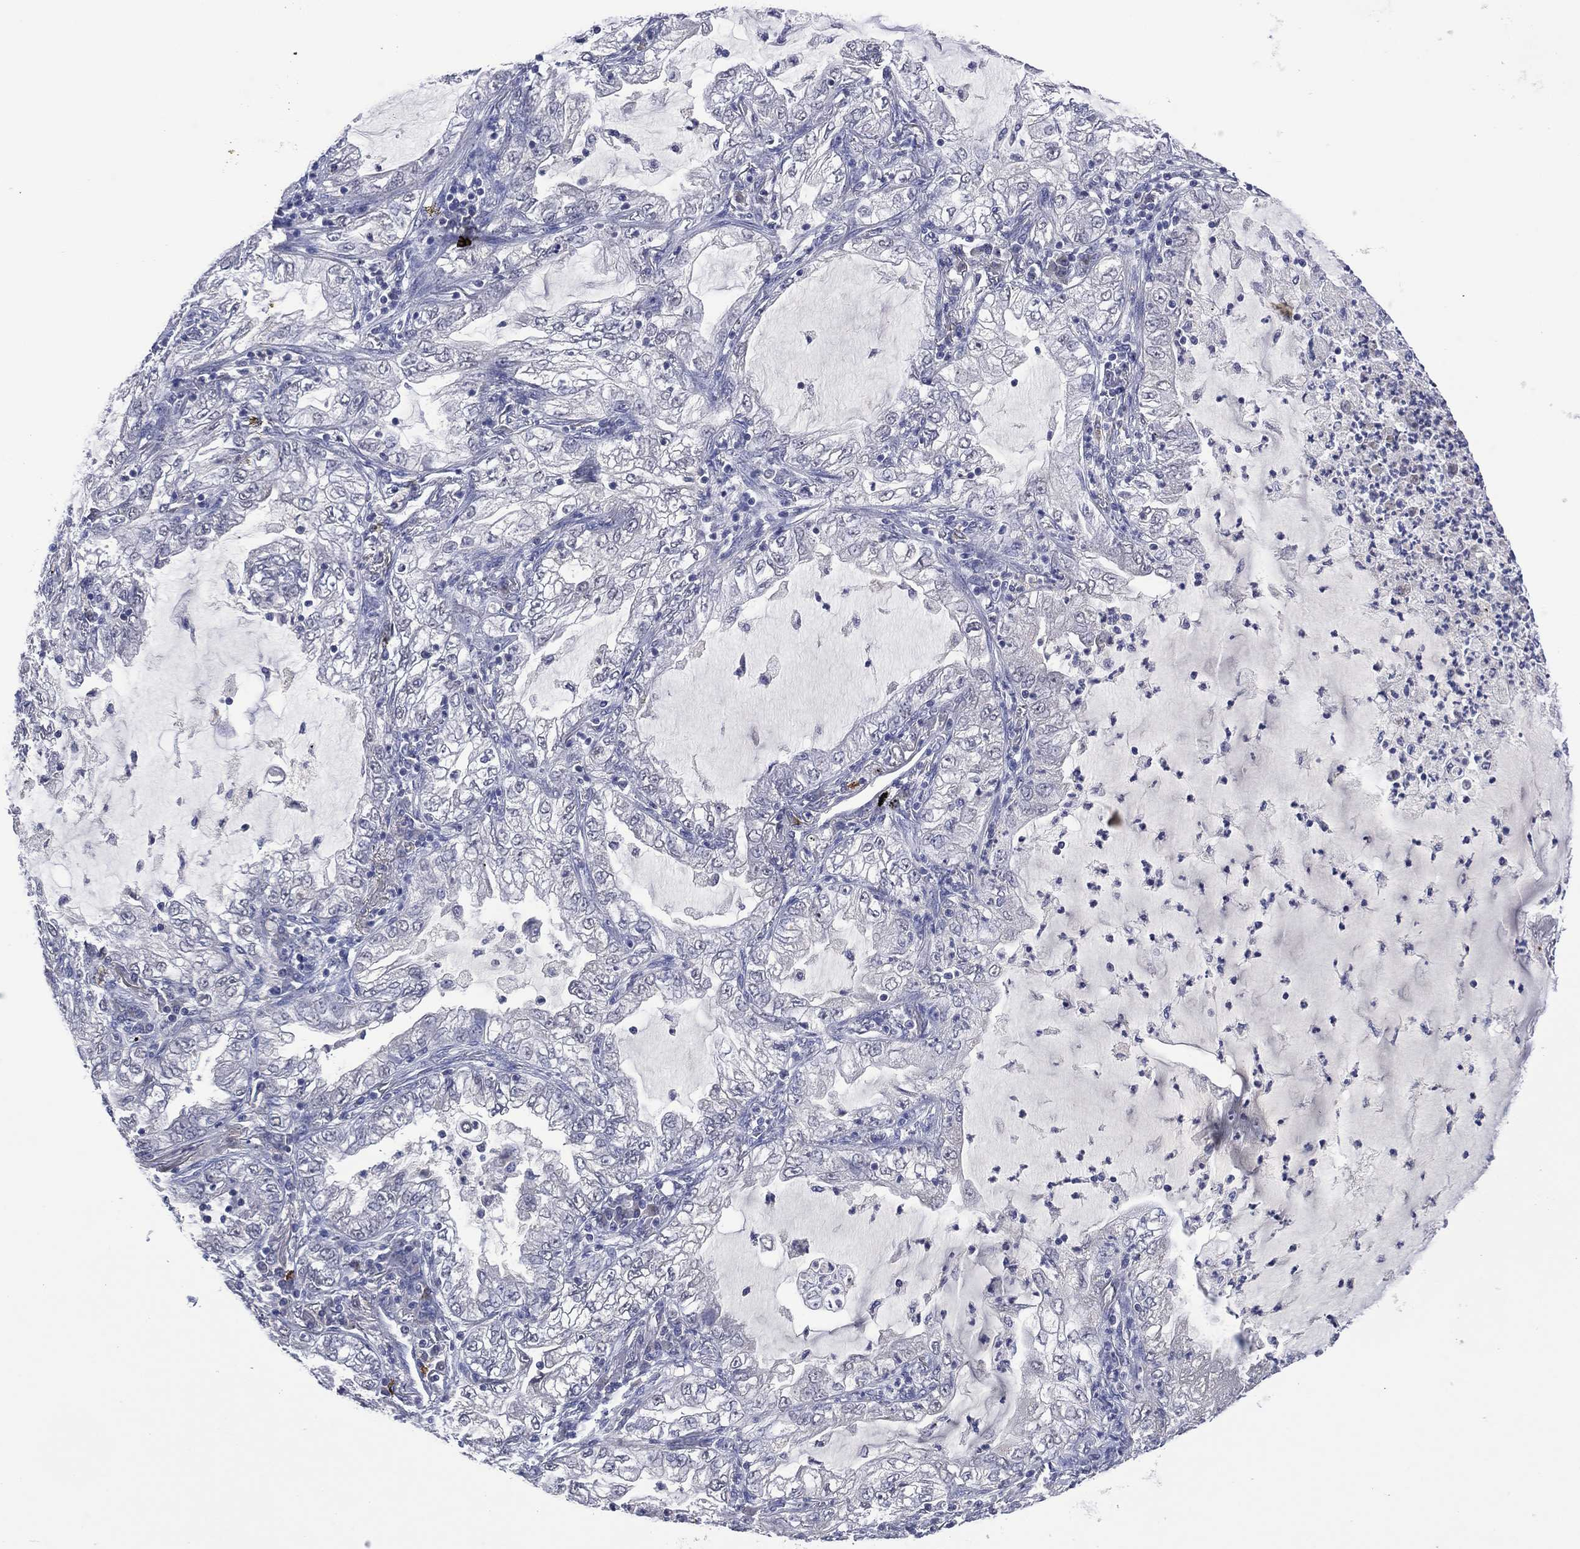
{"staining": {"intensity": "negative", "quantity": "none", "location": "none"}, "tissue": "lung cancer", "cell_type": "Tumor cells", "image_type": "cancer", "snomed": [{"axis": "morphology", "description": "Adenocarcinoma, NOS"}, {"axis": "topography", "description": "Lung"}], "caption": "Lung cancer (adenocarcinoma) was stained to show a protein in brown. There is no significant positivity in tumor cells. (DAB (3,3'-diaminobenzidine) immunohistochemistry visualized using brightfield microscopy, high magnification).", "gene": "ASB10", "patient": {"sex": "female", "age": 73}}